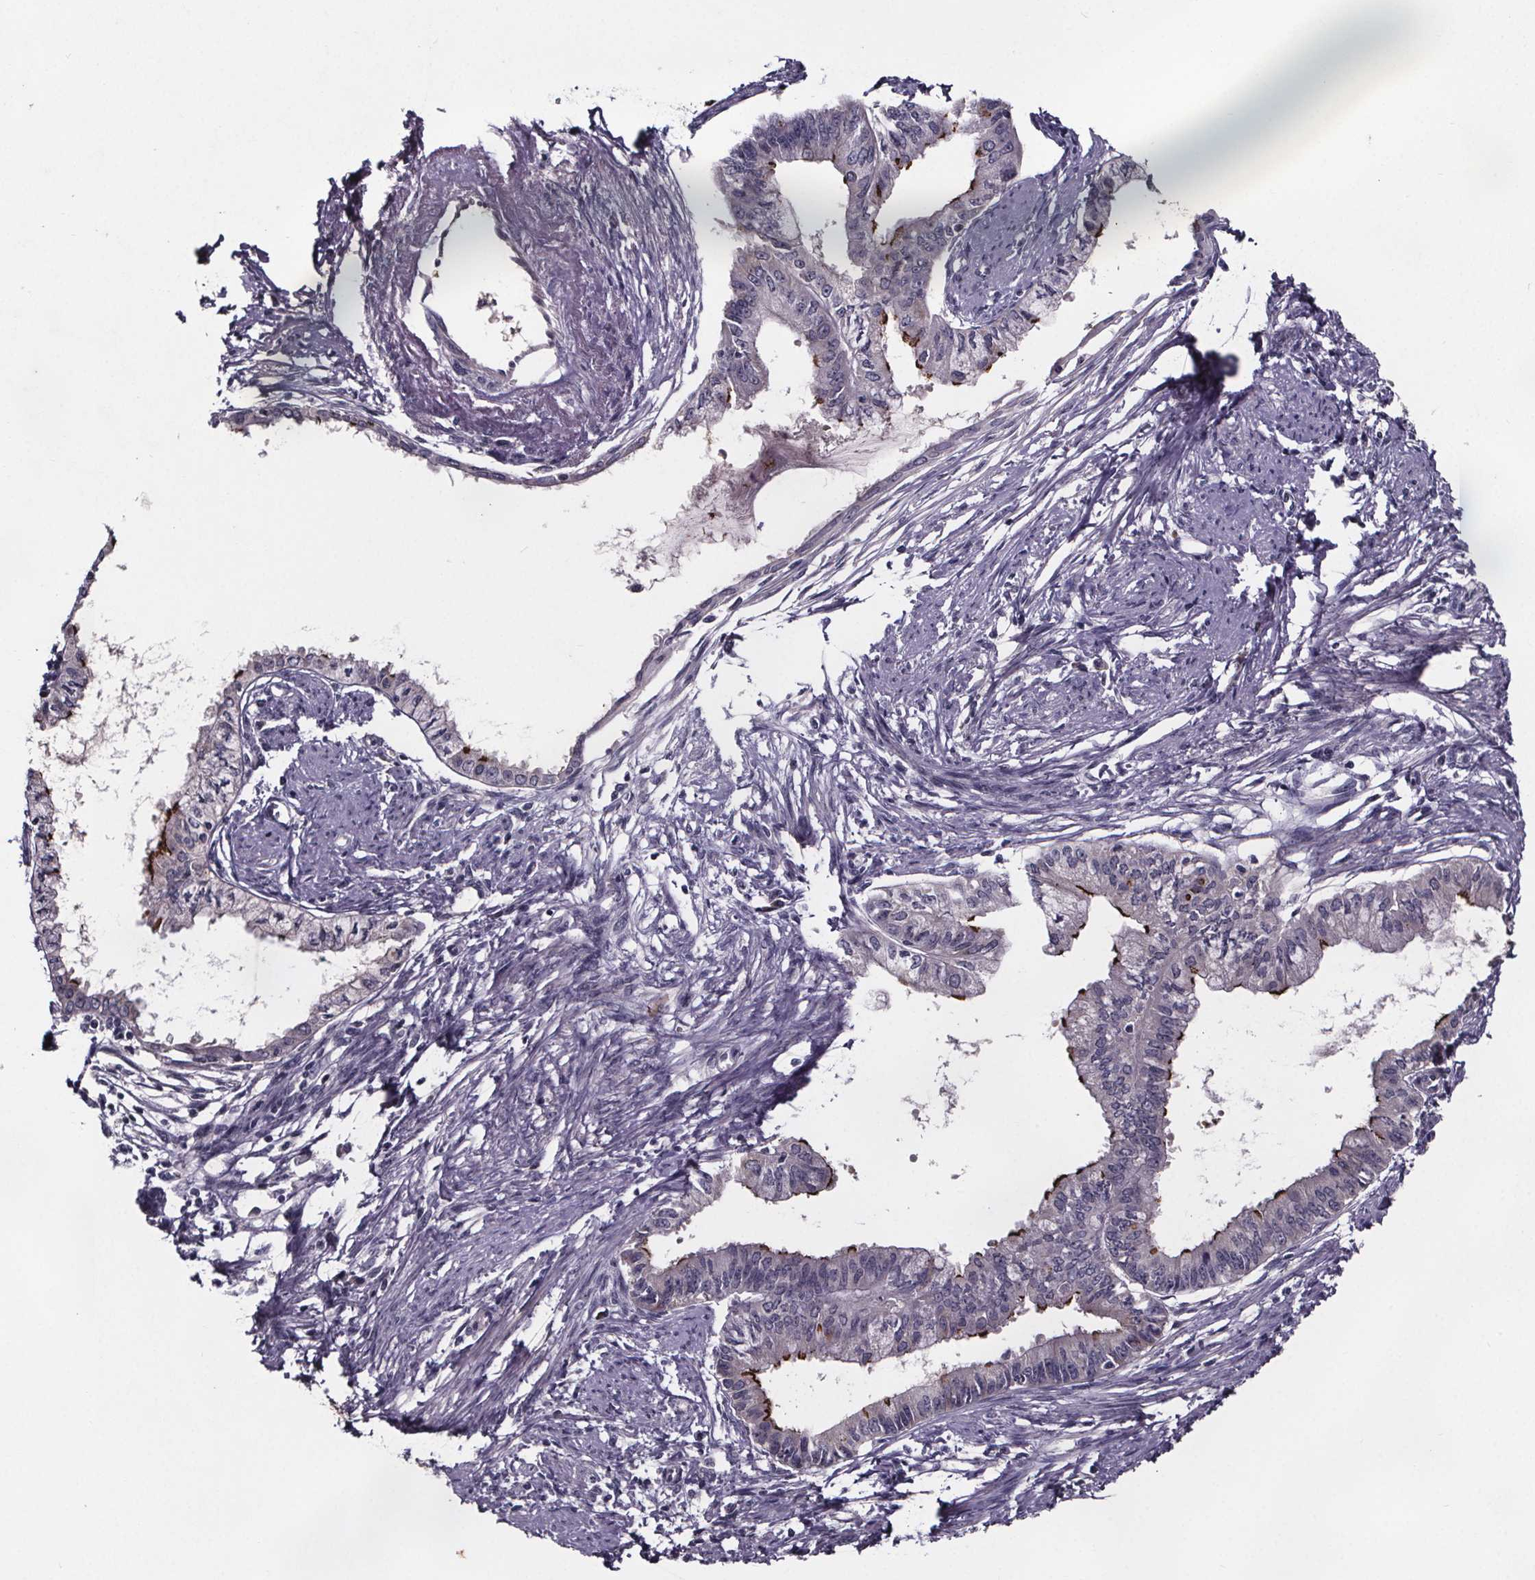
{"staining": {"intensity": "strong", "quantity": "<25%", "location": "cytoplasmic/membranous"}, "tissue": "endometrial cancer", "cell_type": "Tumor cells", "image_type": "cancer", "snomed": [{"axis": "morphology", "description": "Adenocarcinoma, NOS"}, {"axis": "topography", "description": "Endometrium"}], "caption": "Immunohistochemical staining of adenocarcinoma (endometrial) reveals strong cytoplasmic/membranous protein expression in approximately <25% of tumor cells.", "gene": "NPHP4", "patient": {"sex": "female", "age": 76}}